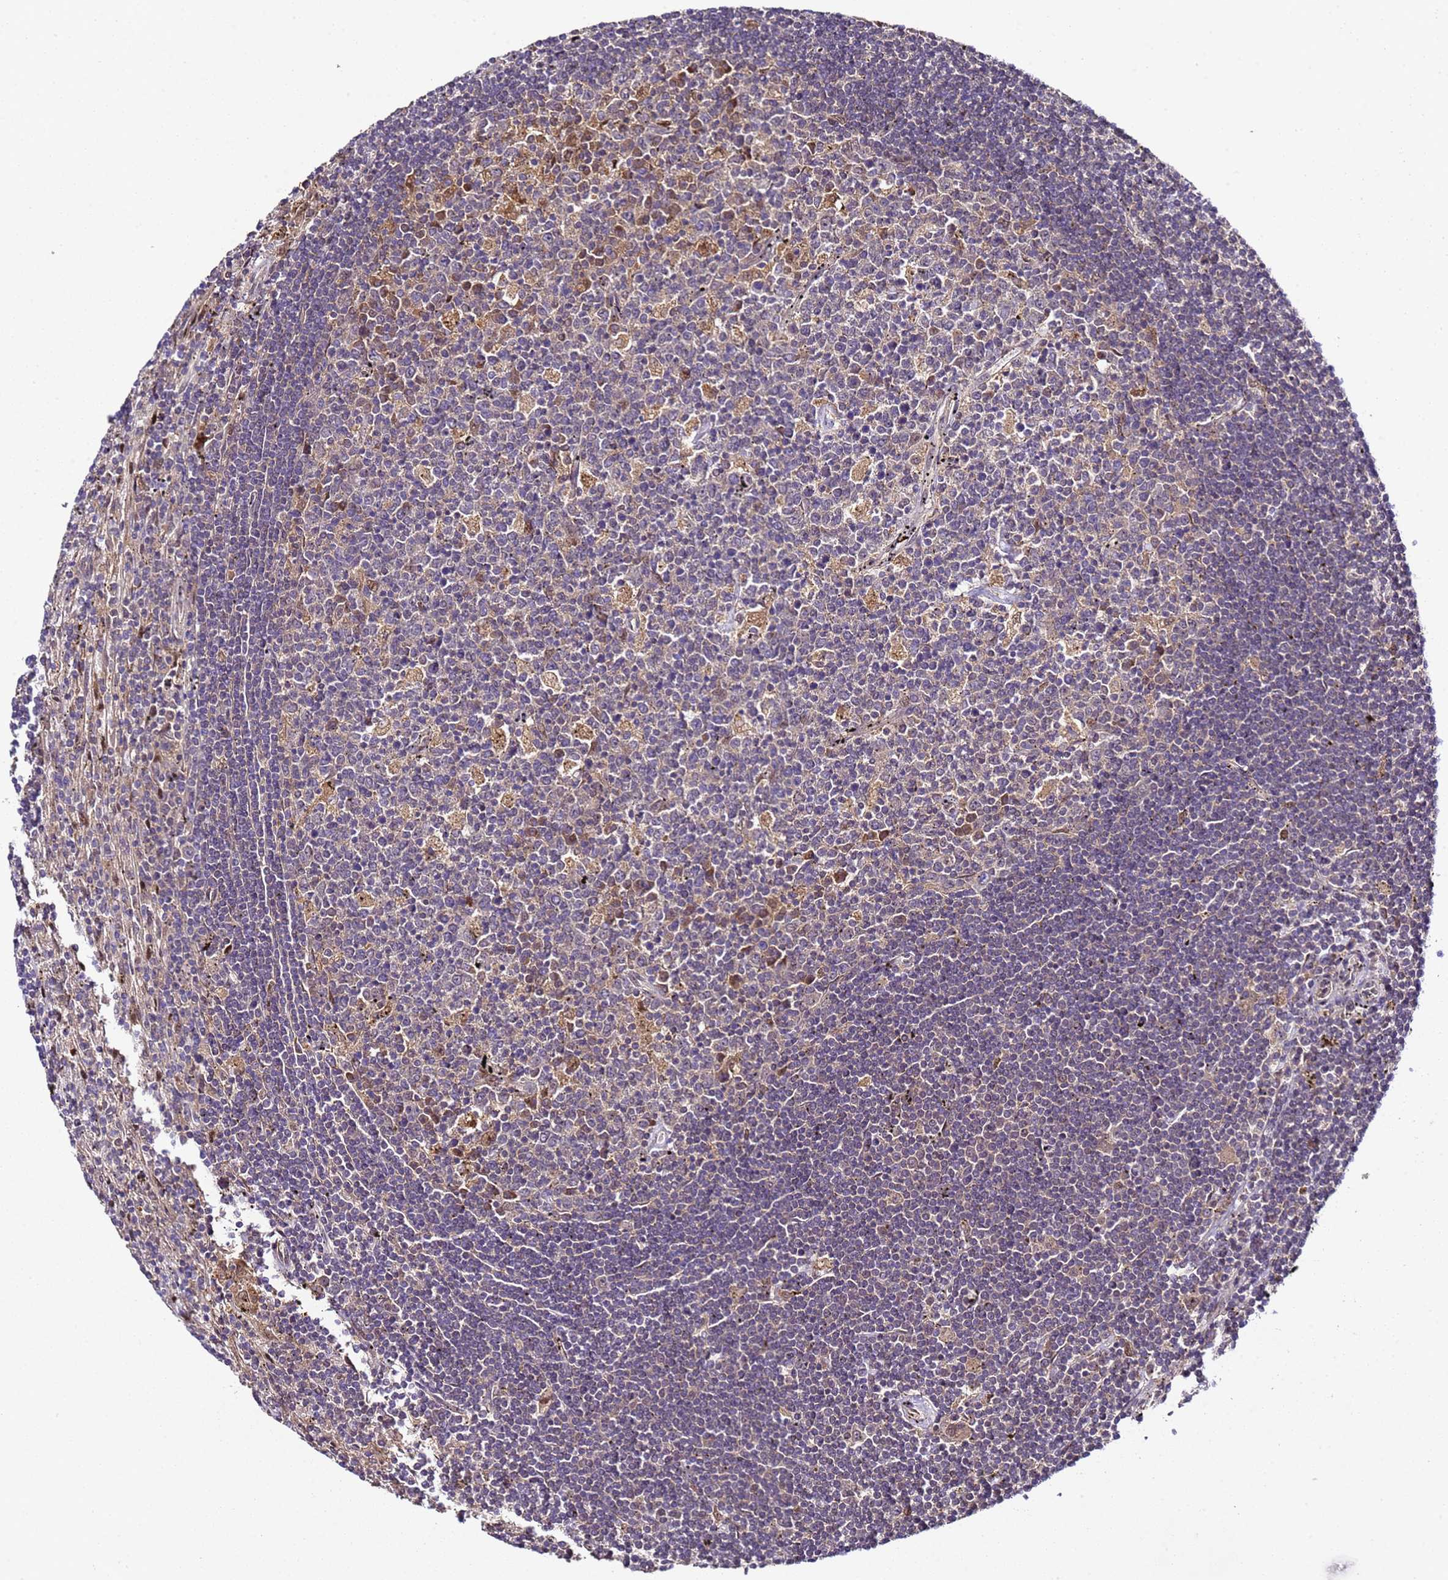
{"staining": {"intensity": "negative", "quantity": "none", "location": "none"}, "tissue": "lymphoma", "cell_type": "Tumor cells", "image_type": "cancer", "snomed": [{"axis": "morphology", "description": "Malignant lymphoma, non-Hodgkin's type, Low grade"}, {"axis": "topography", "description": "Spleen"}], "caption": "The image demonstrates no significant expression in tumor cells of lymphoma.", "gene": "ALG3", "patient": {"sex": "male", "age": 76}}